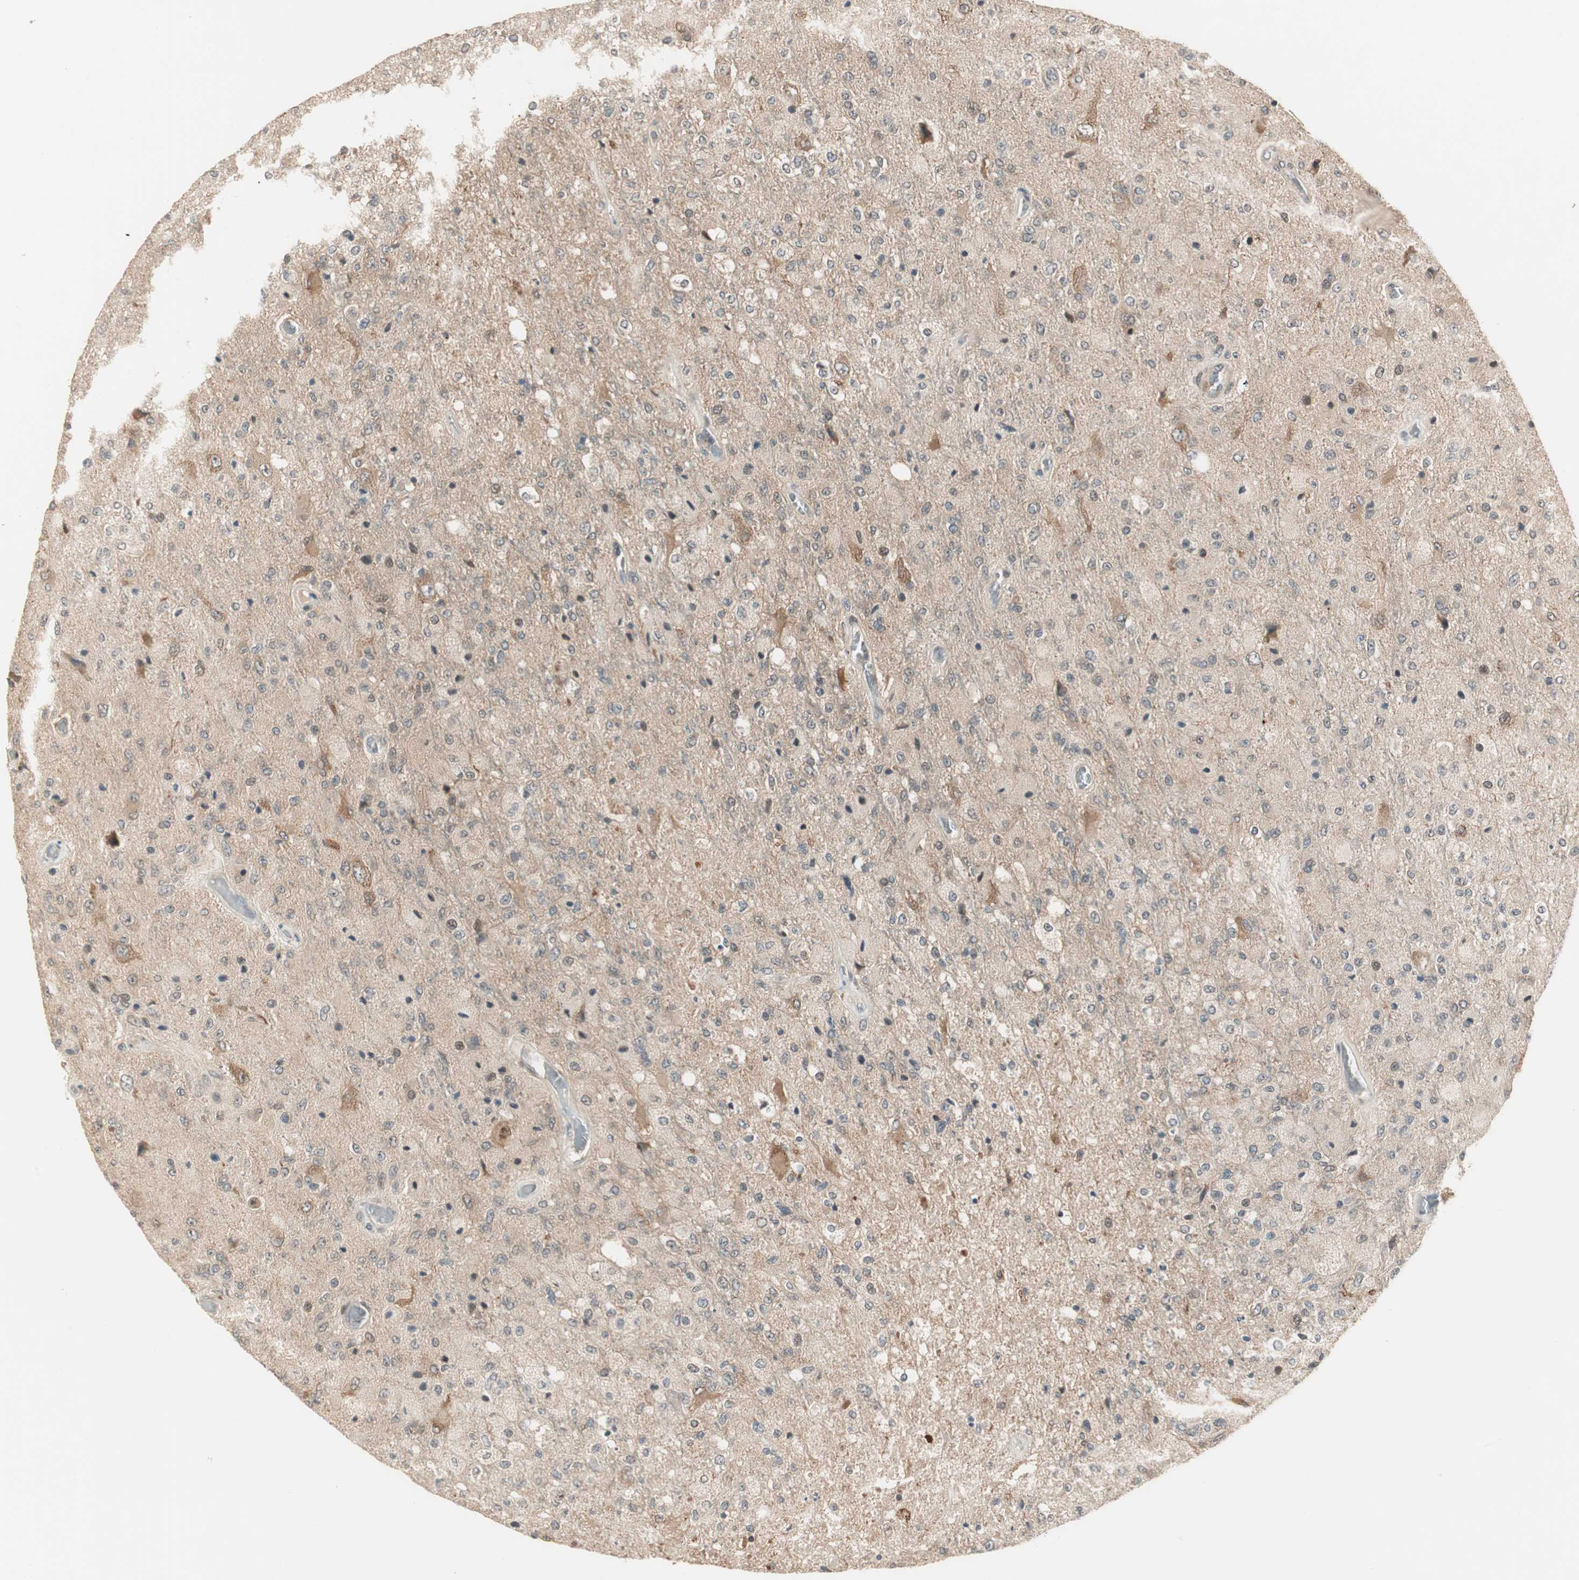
{"staining": {"intensity": "moderate", "quantity": "25%-75%", "location": "cytoplasmic/membranous"}, "tissue": "glioma", "cell_type": "Tumor cells", "image_type": "cancer", "snomed": [{"axis": "morphology", "description": "Normal tissue, NOS"}, {"axis": "morphology", "description": "Glioma, malignant, High grade"}, {"axis": "topography", "description": "Cerebral cortex"}], "caption": "Protein staining reveals moderate cytoplasmic/membranous expression in about 25%-75% of tumor cells in glioma.", "gene": "ZSCAN31", "patient": {"sex": "male", "age": 77}}